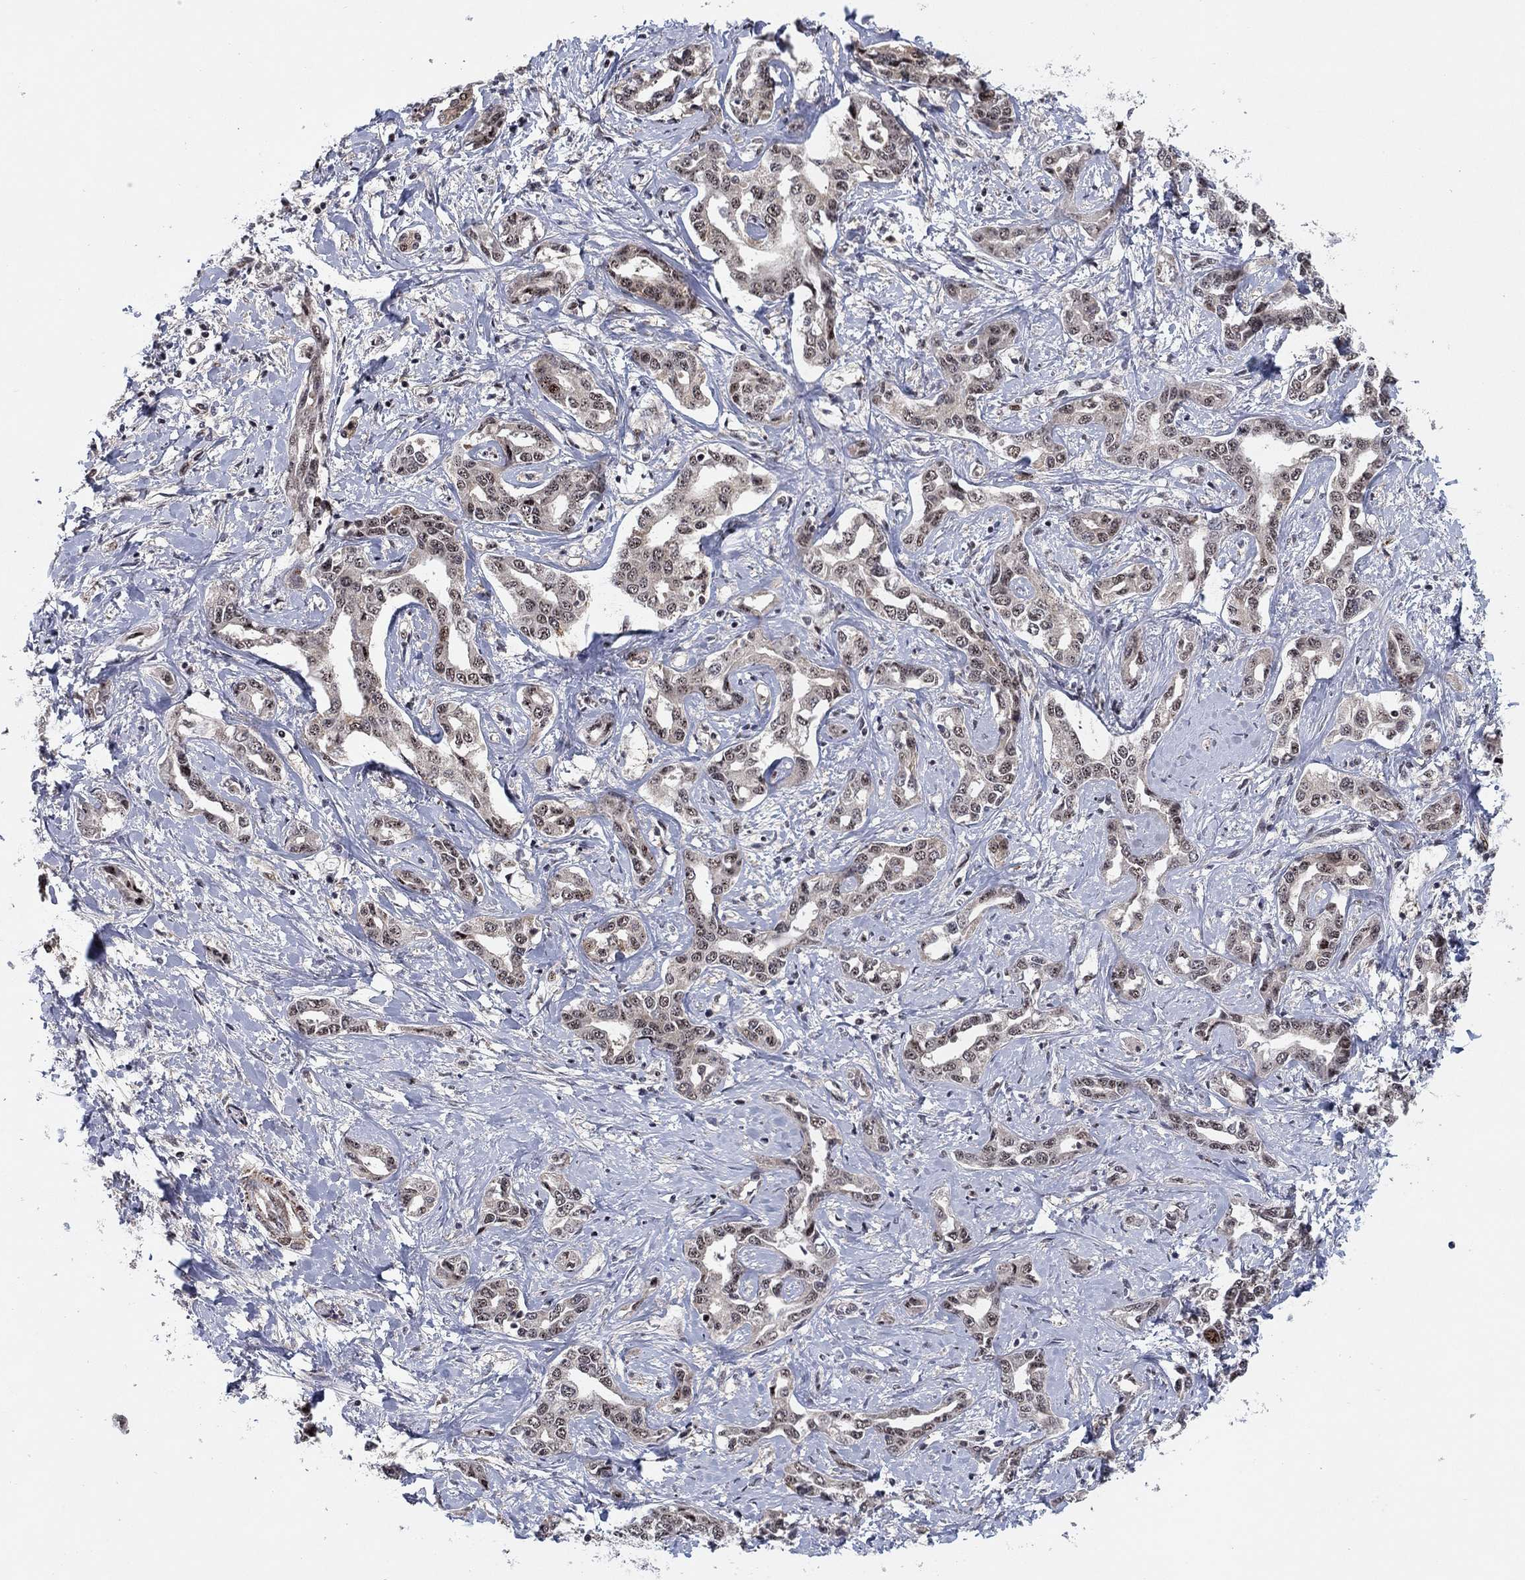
{"staining": {"intensity": "weak", "quantity": "25%-75%", "location": "cytoplasmic/membranous"}, "tissue": "liver cancer", "cell_type": "Tumor cells", "image_type": "cancer", "snomed": [{"axis": "morphology", "description": "Cholangiocarcinoma"}, {"axis": "topography", "description": "Liver"}], "caption": "This photomicrograph displays IHC staining of liver cancer, with low weak cytoplasmic/membranous expression in approximately 25%-75% of tumor cells.", "gene": "ZNF395", "patient": {"sex": "male", "age": 59}}